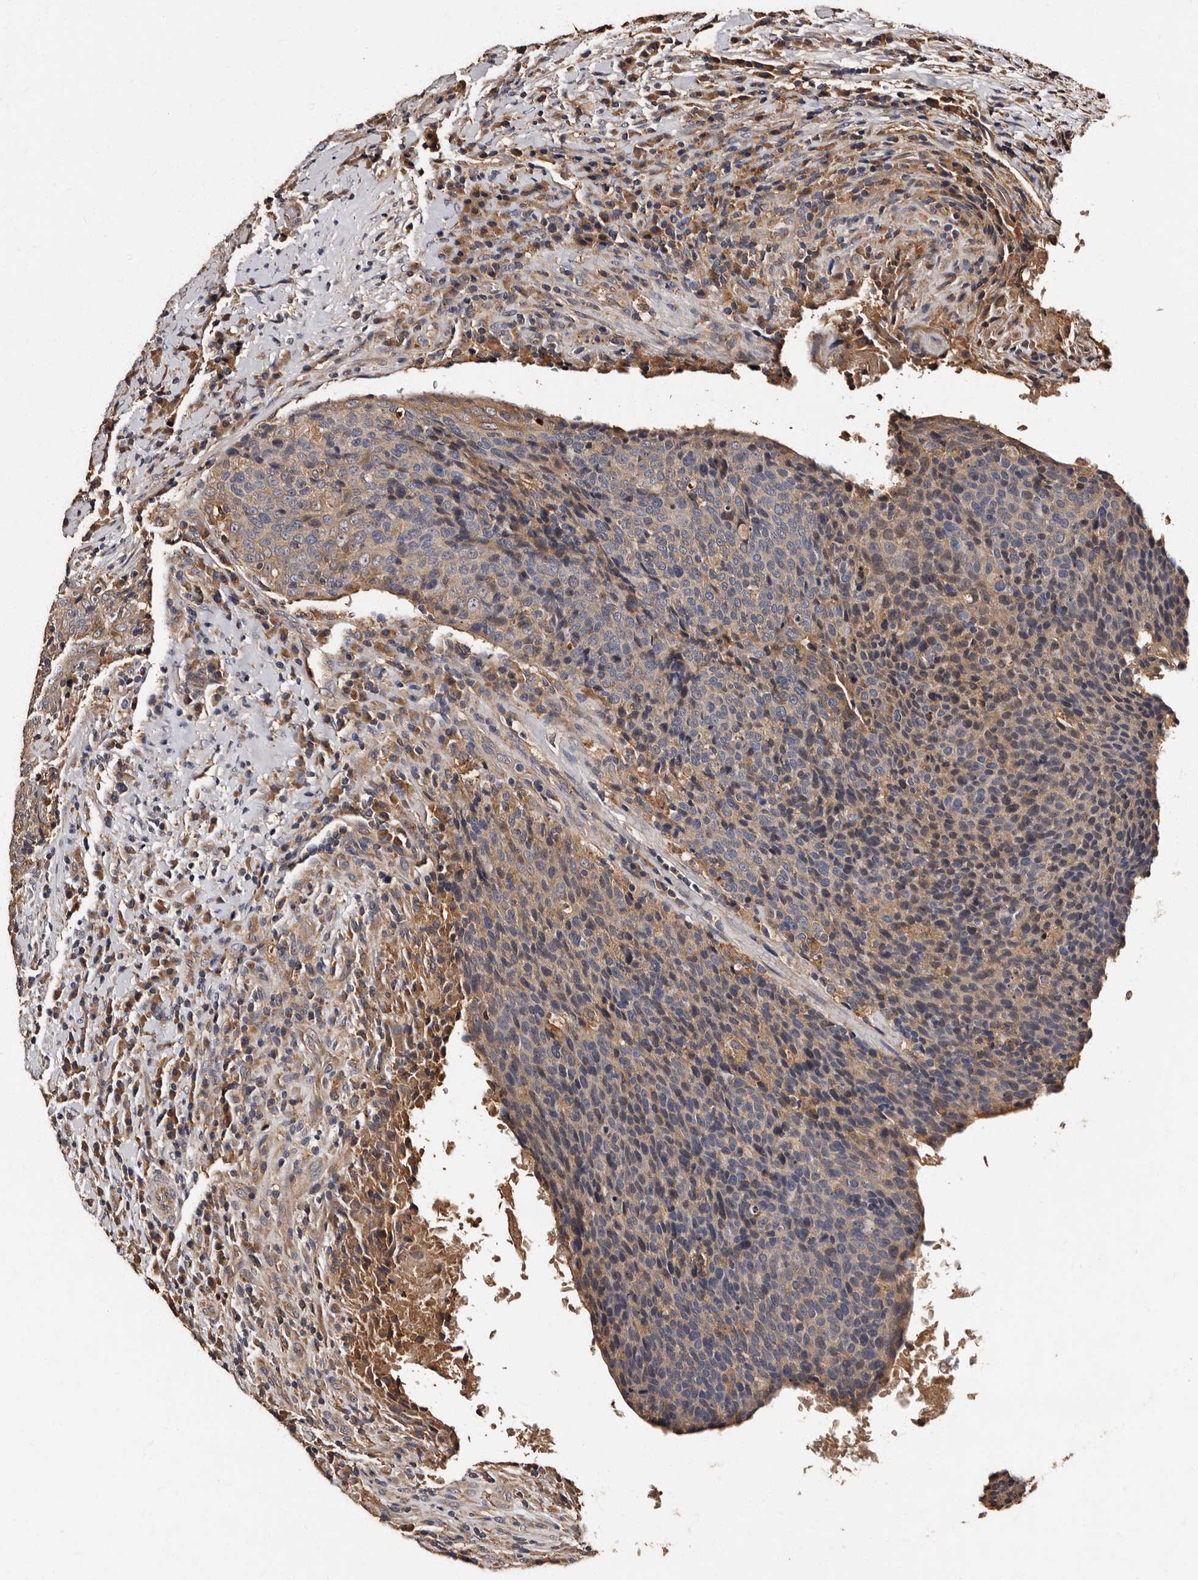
{"staining": {"intensity": "weak", "quantity": "<25%", "location": "cytoplasmic/membranous"}, "tissue": "head and neck cancer", "cell_type": "Tumor cells", "image_type": "cancer", "snomed": [{"axis": "morphology", "description": "Squamous cell carcinoma, NOS"}, {"axis": "morphology", "description": "Squamous cell carcinoma, metastatic, NOS"}, {"axis": "topography", "description": "Lymph node"}, {"axis": "topography", "description": "Head-Neck"}], "caption": "Immunohistochemistry (IHC) image of neoplastic tissue: human head and neck cancer stained with DAB (3,3'-diaminobenzidine) demonstrates no significant protein staining in tumor cells.", "gene": "ADCK5", "patient": {"sex": "male", "age": 62}}